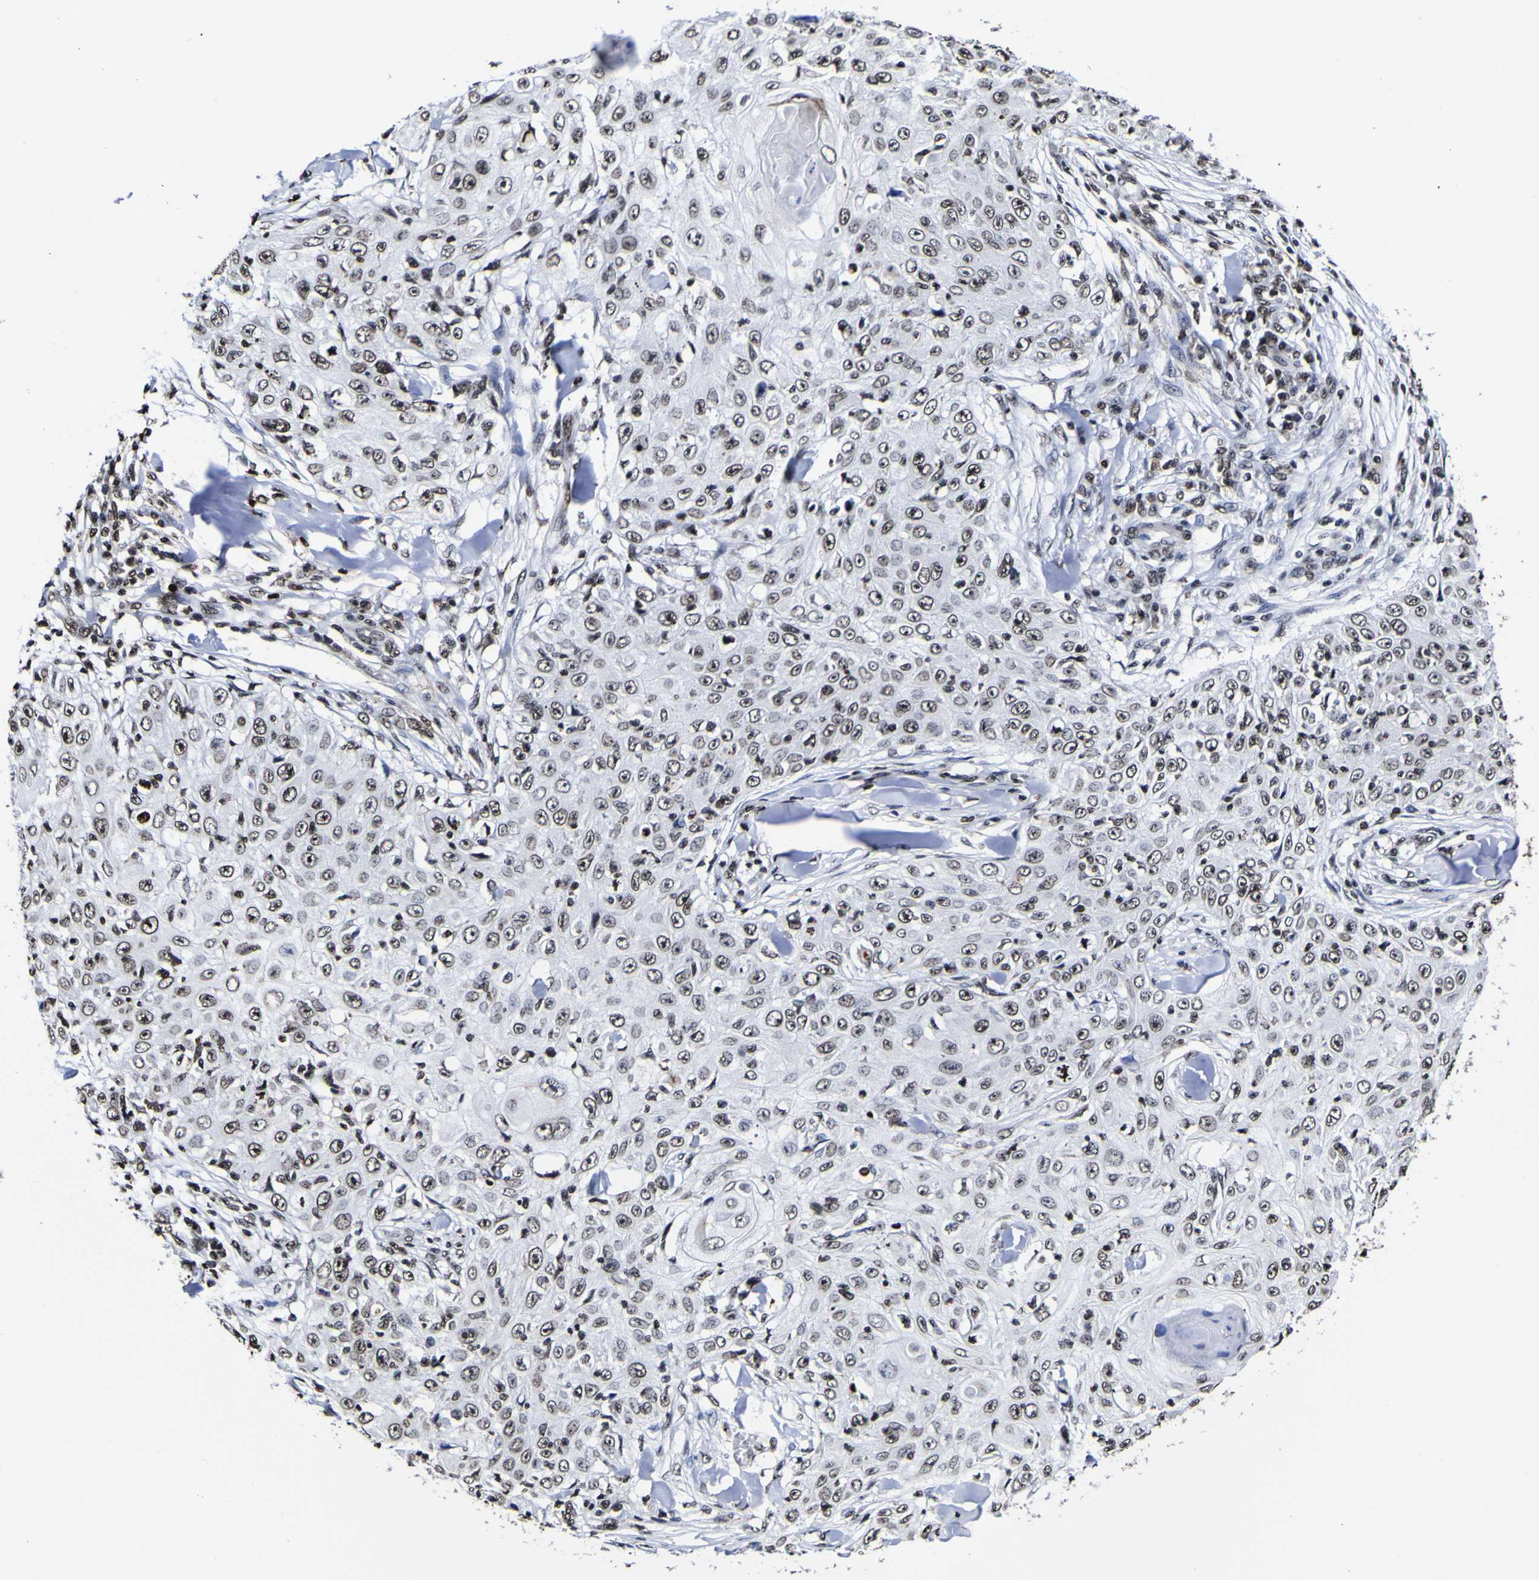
{"staining": {"intensity": "moderate", "quantity": "25%-75%", "location": "nuclear"}, "tissue": "skin cancer", "cell_type": "Tumor cells", "image_type": "cancer", "snomed": [{"axis": "morphology", "description": "Squamous cell carcinoma, NOS"}, {"axis": "topography", "description": "Skin"}], "caption": "Brown immunohistochemical staining in human squamous cell carcinoma (skin) reveals moderate nuclear positivity in about 25%-75% of tumor cells.", "gene": "PIAS1", "patient": {"sex": "male", "age": 86}}